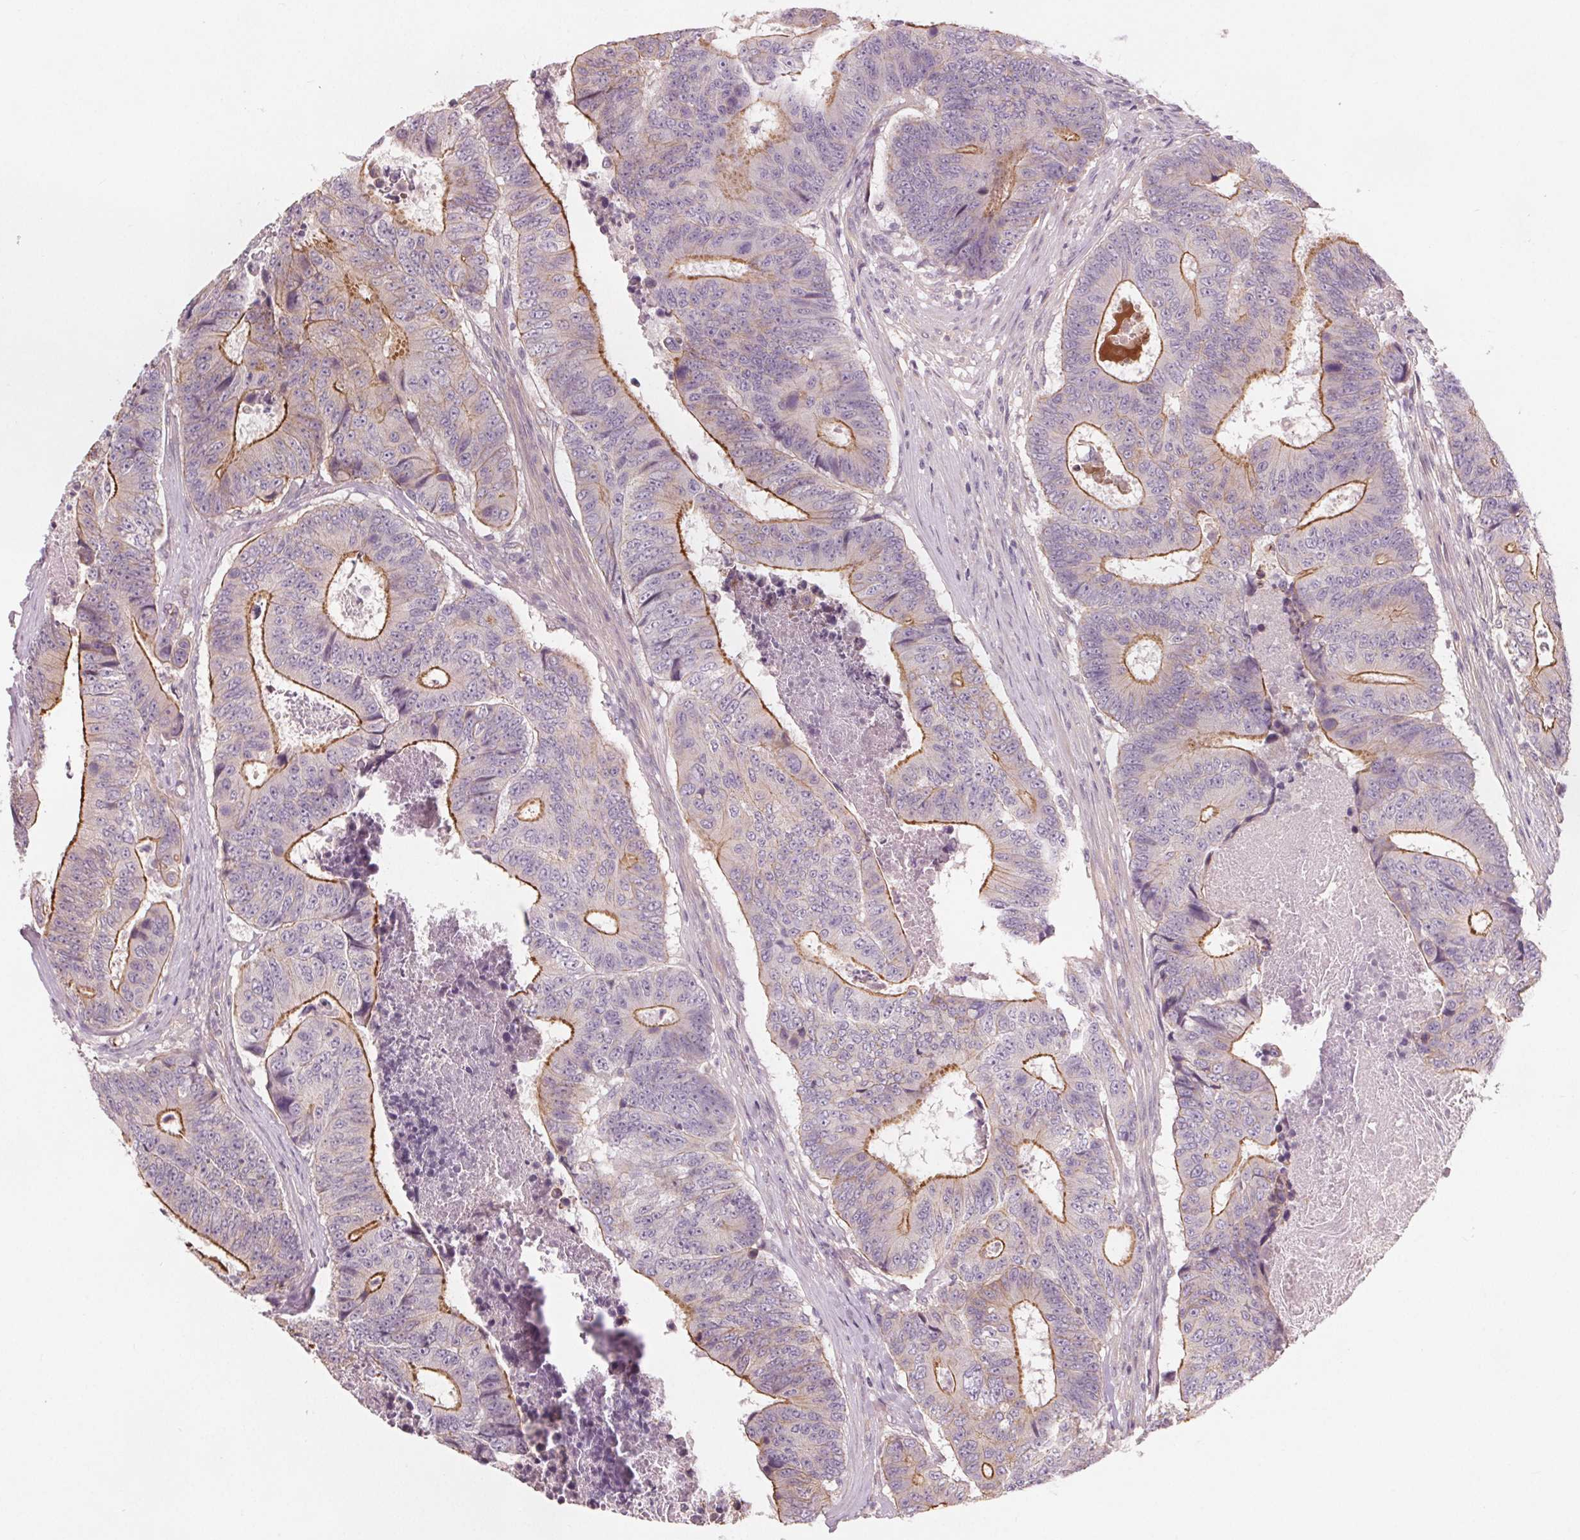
{"staining": {"intensity": "moderate", "quantity": "<25%", "location": "cytoplasmic/membranous"}, "tissue": "colorectal cancer", "cell_type": "Tumor cells", "image_type": "cancer", "snomed": [{"axis": "morphology", "description": "Adenocarcinoma, NOS"}, {"axis": "topography", "description": "Colon"}], "caption": "Brown immunohistochemical staining in human colorectal adenocarcinoma exhibits moderate cytoplasmic/membranous staining in approximately <25% of tumor cells.", "gene": "VNN1", "patient": {"sex": "female", "age": 48}}